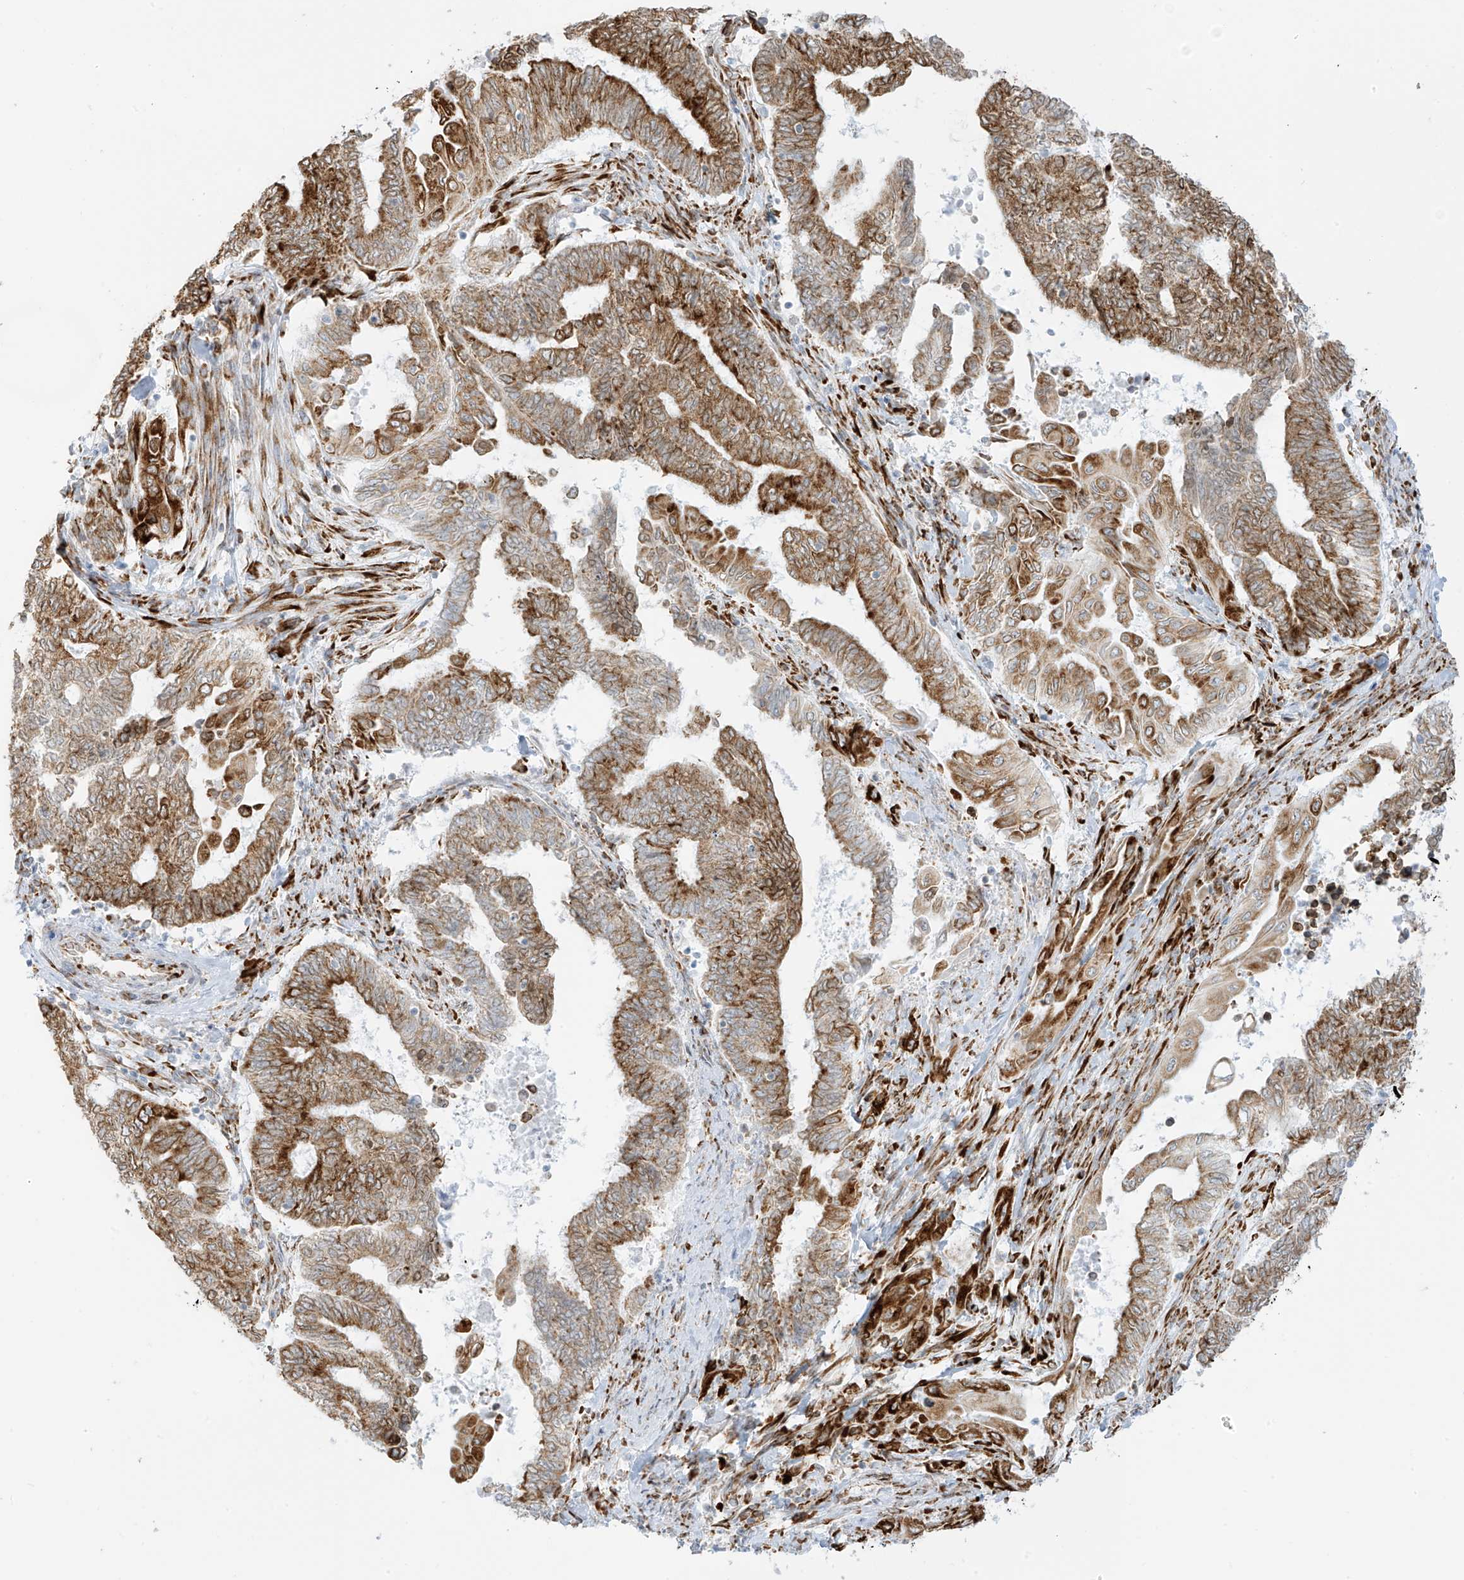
{"staining": {"intensity": "strong", "quantity": ">75%", "location": "cytoplasmic/membranous"}, "tissue": "endometrial cancer", "cell_type": "Tumor cells", "image_type": "cancer", "snomed": [{"axis": "morphology", "description": "Adenocarcinoma, NOS"}, {"axis": "topography", "description": "Uterus"}, {"axis": "topography", "description": "Endometrium"}], "caption": "A high-resolution photomicrograph shows immunohistochemistry (IHC) staining of endometrial adenocarcinoma, which reveals strong cytoplasmic/membranous expression in approximately >75% of tumor cells.", "gene": "LRRC59", "patient": {"sex": "female", "age": 70}}